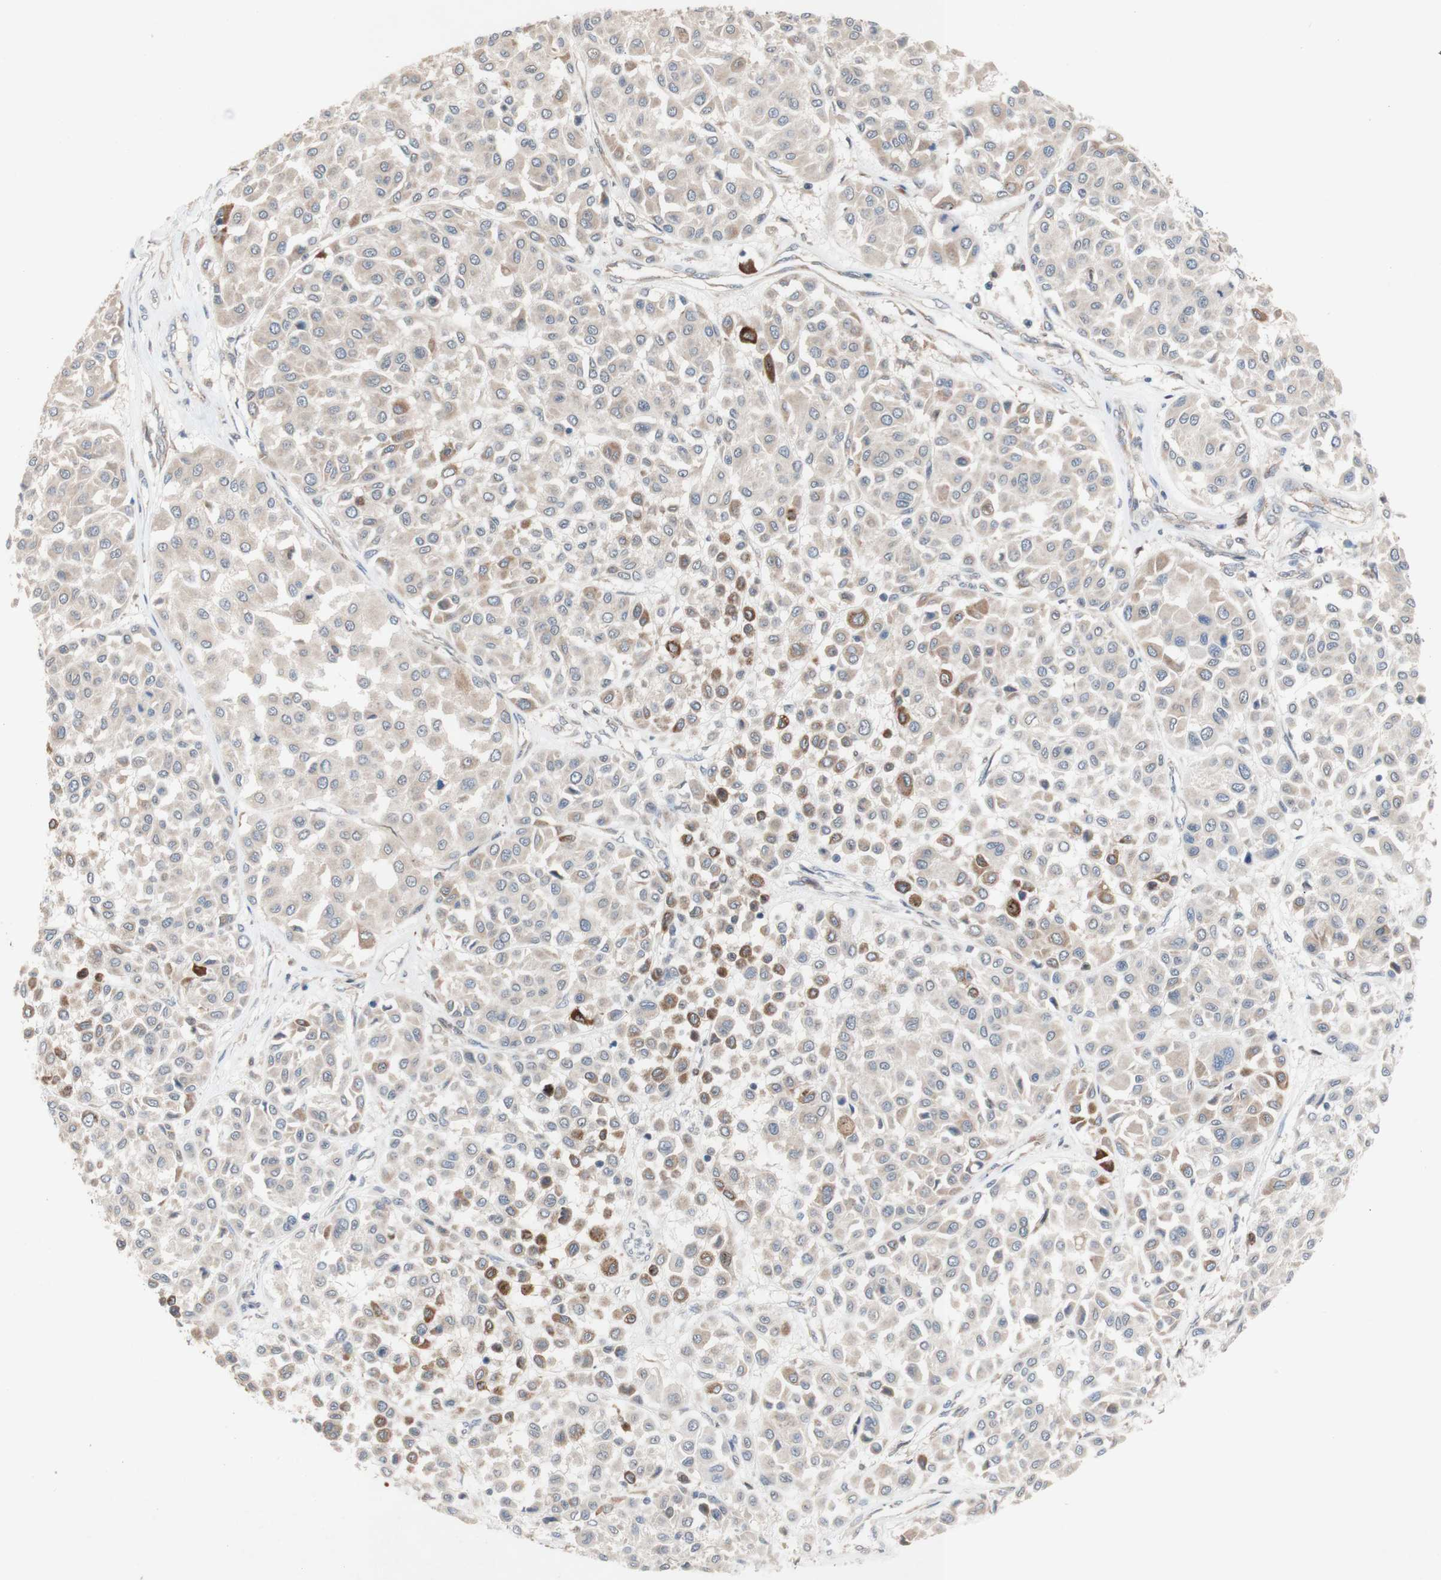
{"staining": {"intensity": "strong", "quantity": "<25%", "location": "cytoplasmic/membranous"}, "tissue": "melanoma", "cell_type": "Tumor cells", "image_type": "cancer", "snomed": [{"axis": "morphology", "description": "Malignant melanoma, Metastatic site"}, {"axis": "topography", "description": "Soft tissue"}], "caption": "The image exhibits a brown stain indicating the presence of a protein in the cytoplasmic/membranous of tumor cells in melanoma.", "gene": "PDGFB", "patient": {"sex": "male", "age": 41}}